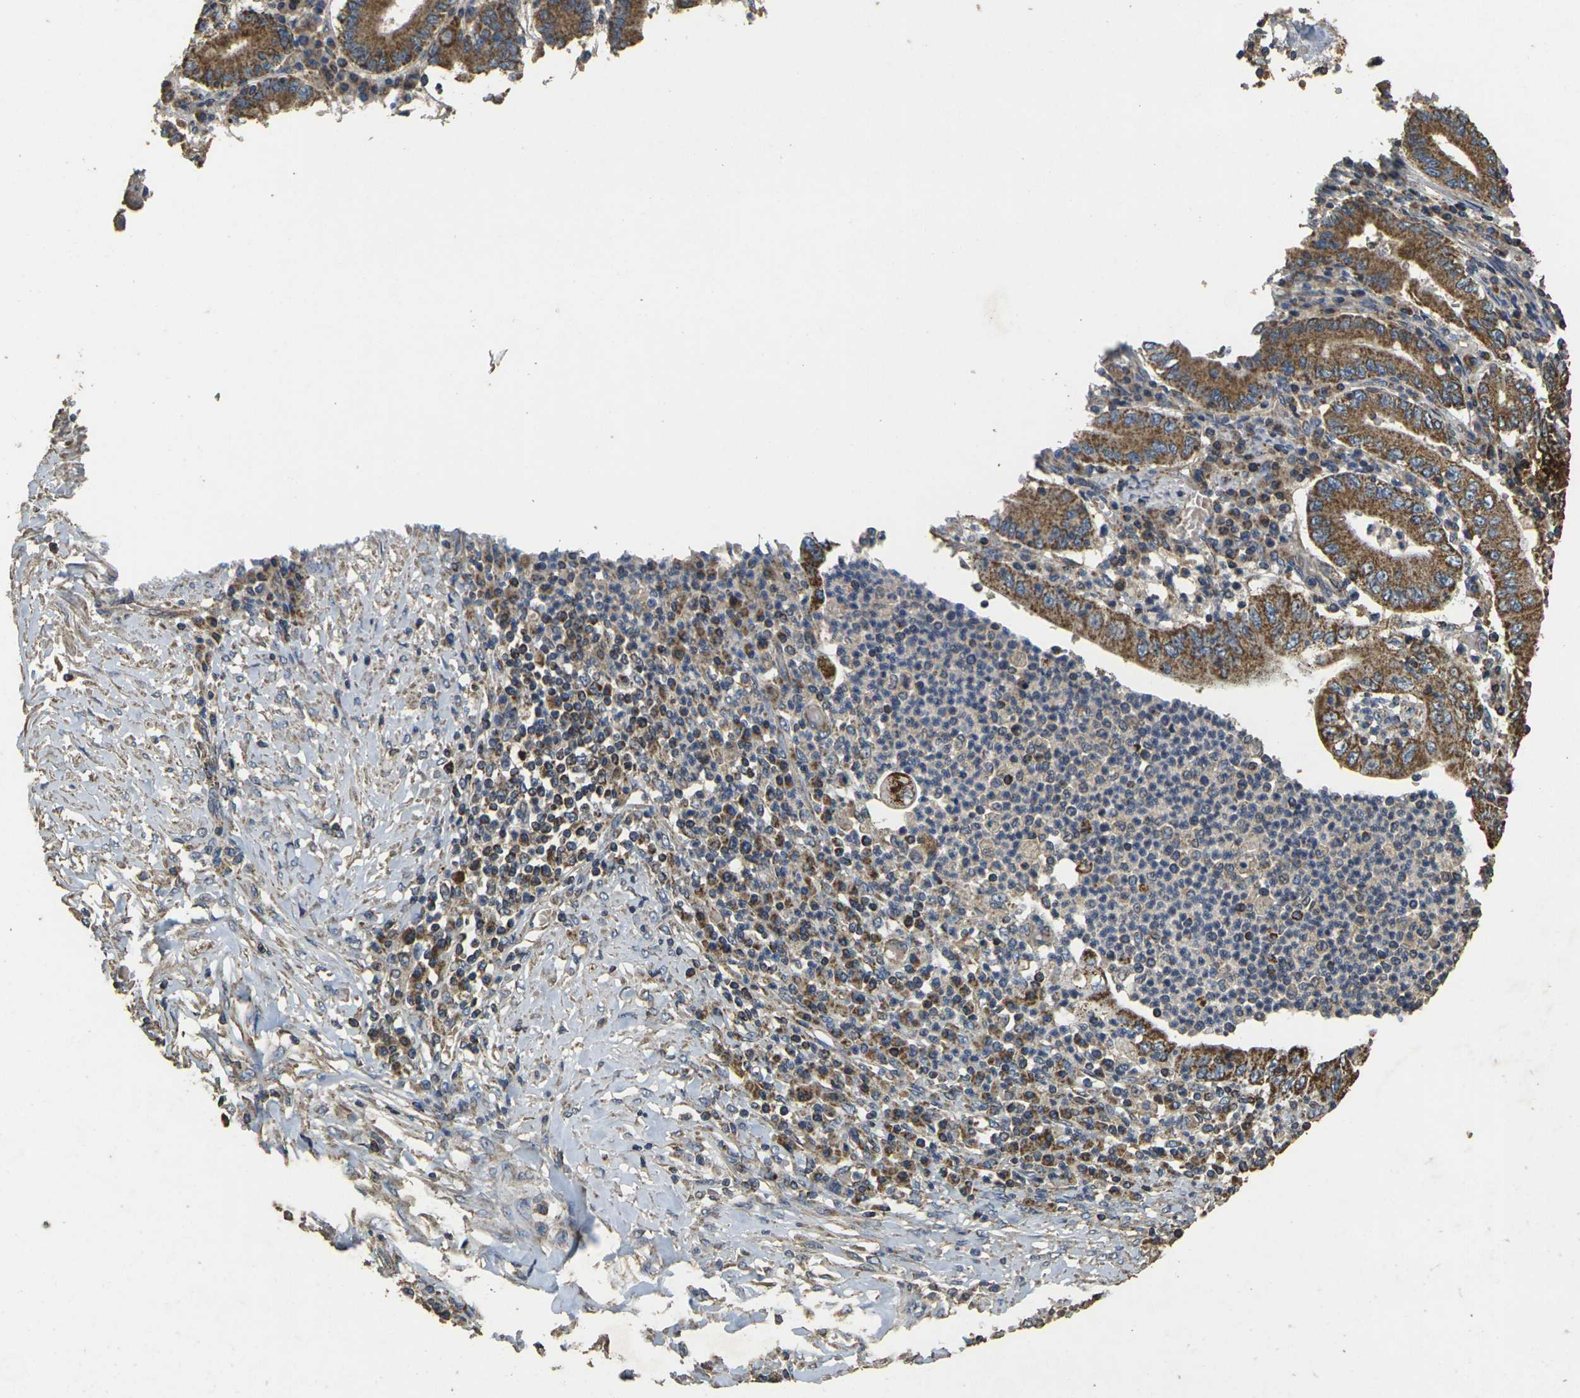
{"staining": {"intensity": "moderate", "quantity": ">75%", "location": "cytoplasmic/membranous"}, "tissue": "stomach cancer", "cell_type": "Tumor cells", "image_type": "cancer", "snomed": [{"axis": "morphology", "description": "Normal tissue, NOS"}, {"axis": "morphology", "description": "Adenocarcinoma, NOS"}, {"axis": "topography", "description": "Esophagus"}, {"axis": "topography", "description": "Stomach, upper"}, {"axis": "topography", "description": "Peripheral nerve tissue"}], "caption": "Moderate cytoplasmic/membranous positivity for a protein is appreciated in approximately >75% of tumor cells of stomach adenocarcinoma using immunohistochemistry.", "gene": "MAPK11", "patient": {"sex": "male", "age": 62}}